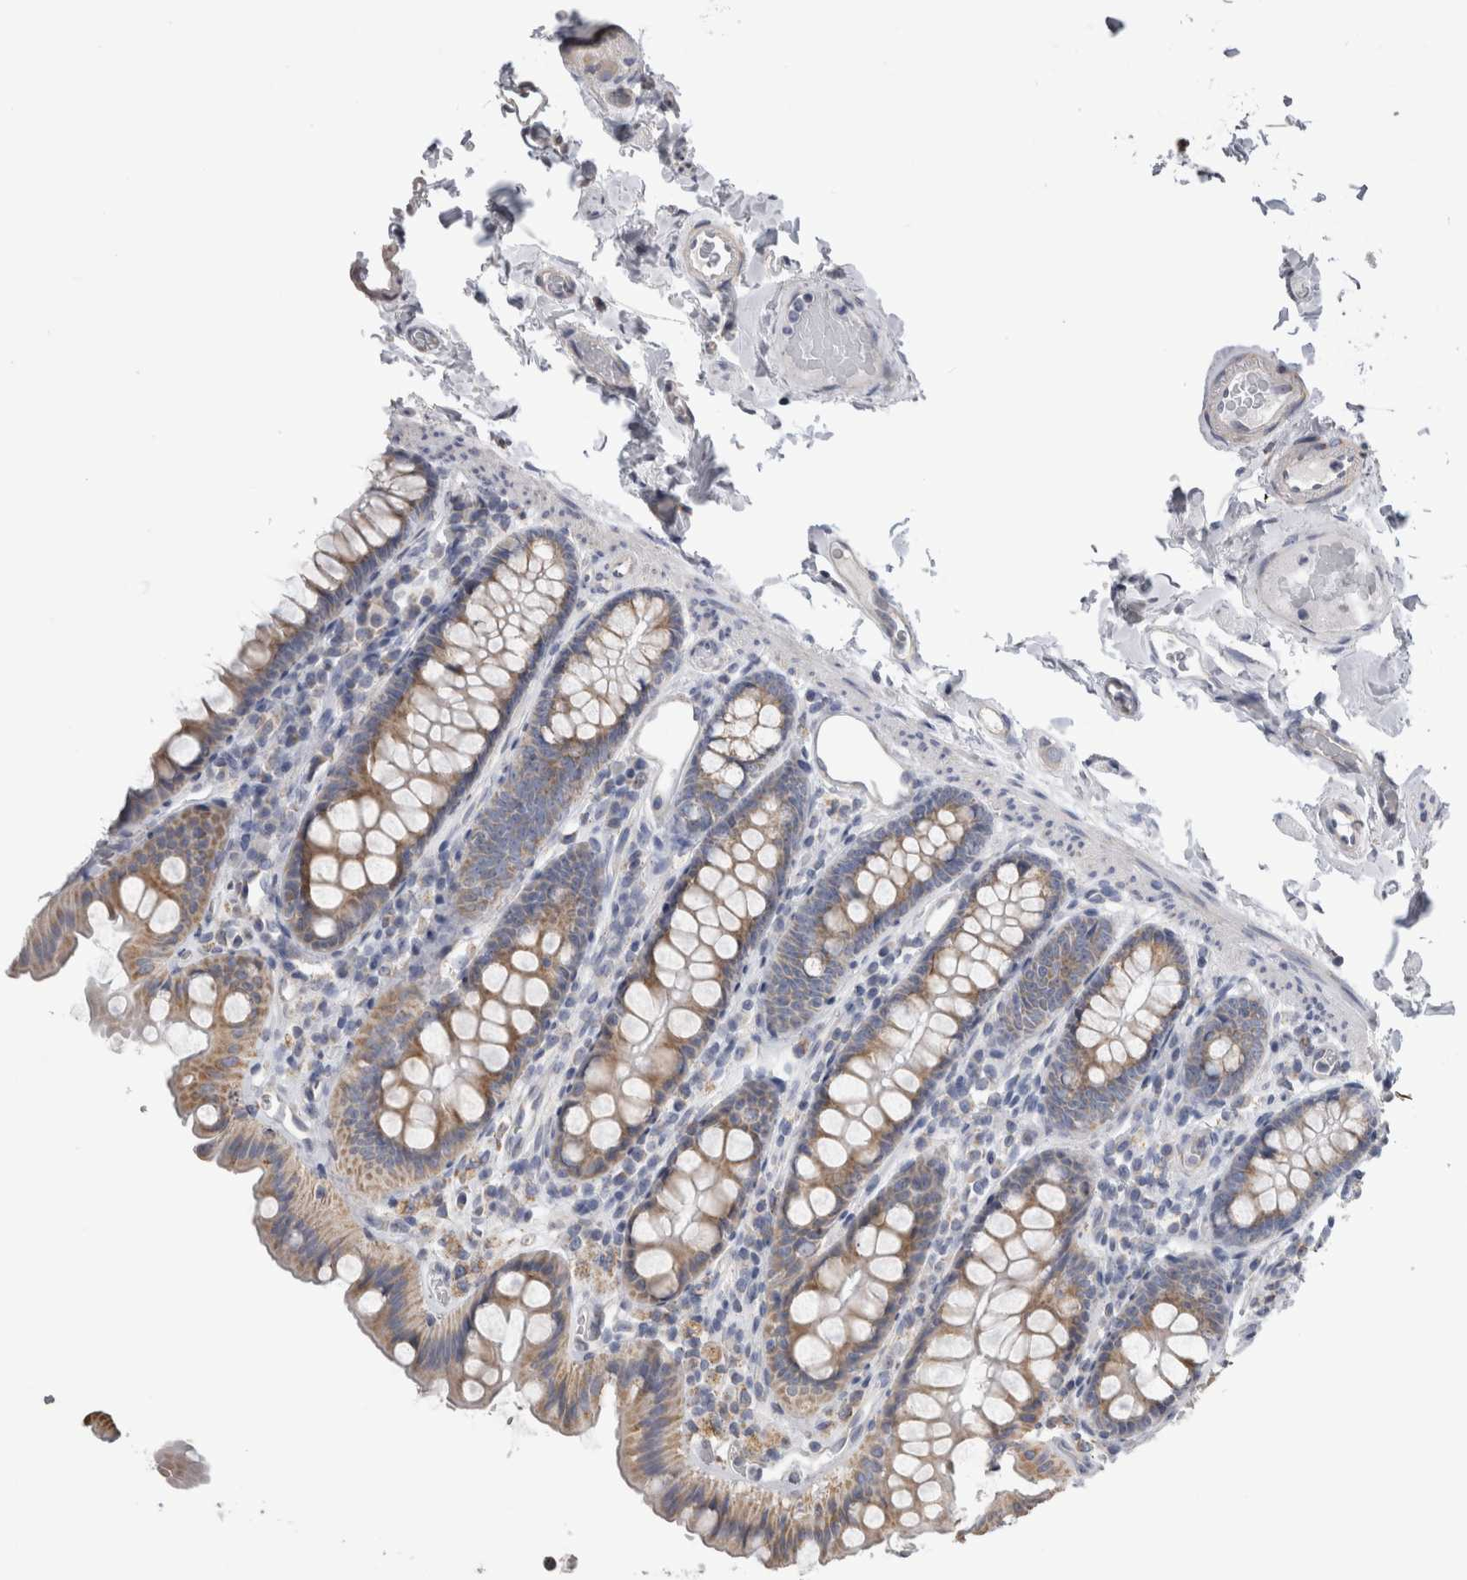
{"staining": {"intensity": "negative", "quantity": "none", "location": "none"}, "tissue": "colon", "cell_type": "Endothelial cells", "image_type": "normal", "snomed": [{"axis": "morphology", "description": "Normal tissue, NOS"}, {"axis": "topography", "description": "Colon"}, {"axis": "topography", "description": "Peripheral nerve tissue"}], "caption": "This is a image of immunohistochemistry staining of unremarkable colon, which shows no positivity in endothelial cells. (Brightfield microscopy of DAB (3,3'-diaminobenzidine) immunohistochemistry at high magnification).", "gene": "DHRS4", "patient": {"sex": "female", "age": 61}}